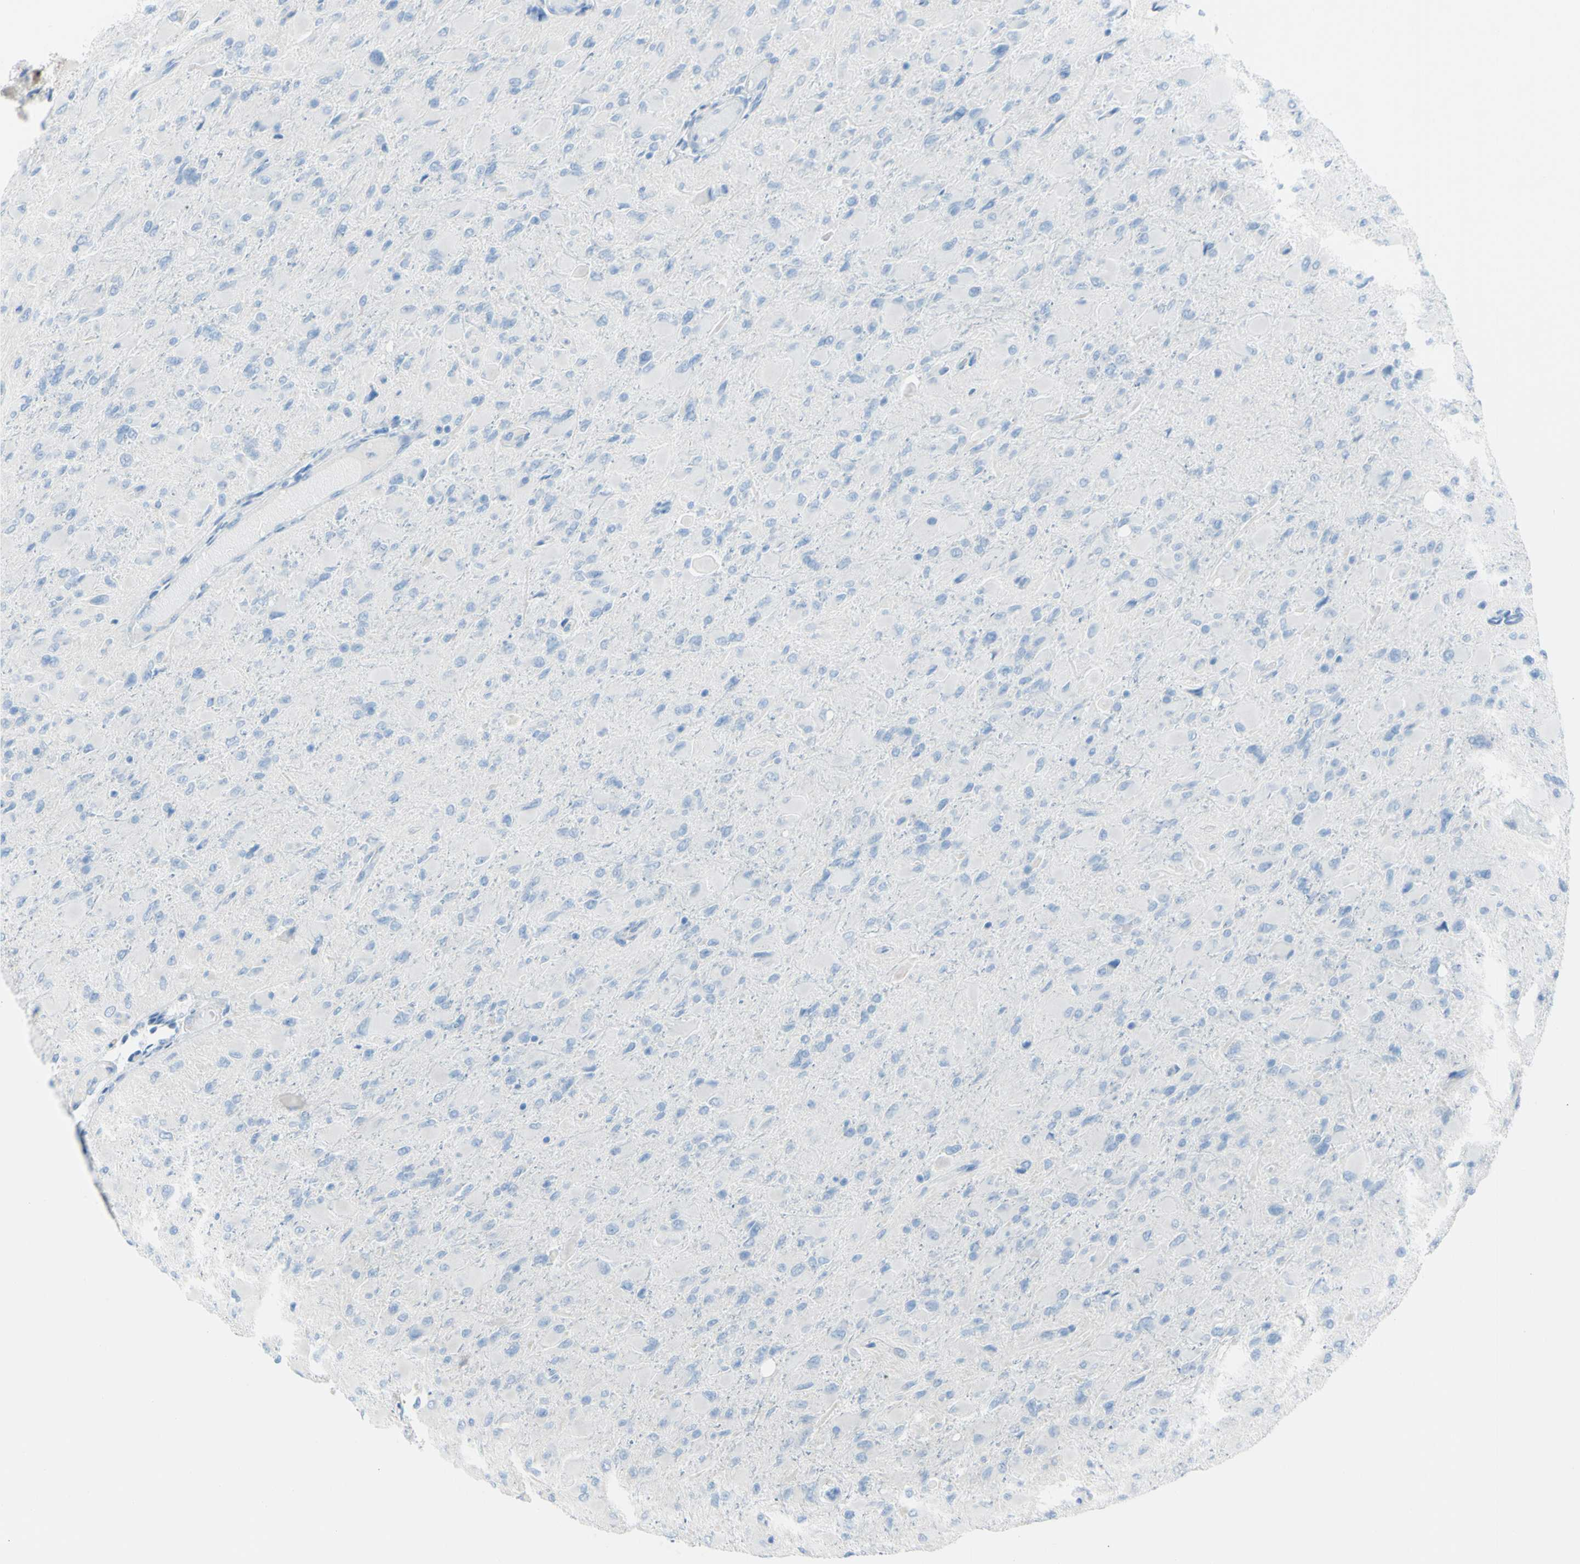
{"staining": {"intensity": "negative", "quantity": "none", "location": "none"}, "tissue": "glioma", "cell_type": "Tumor cells", "image_type": "cancer", "snomed": [{"axis": "morphology", "description": "Glioma, malignant, High grade"}, {"axis": "topography", "description": "Cerebral cortex"}], "caption": "Malignant glioma (high-grade) stained for a protein using immunohistochemistry reveals no positivity tumor cells.", "gene": "TFPI2", "patient": {"sex": "female", "age": 36}}